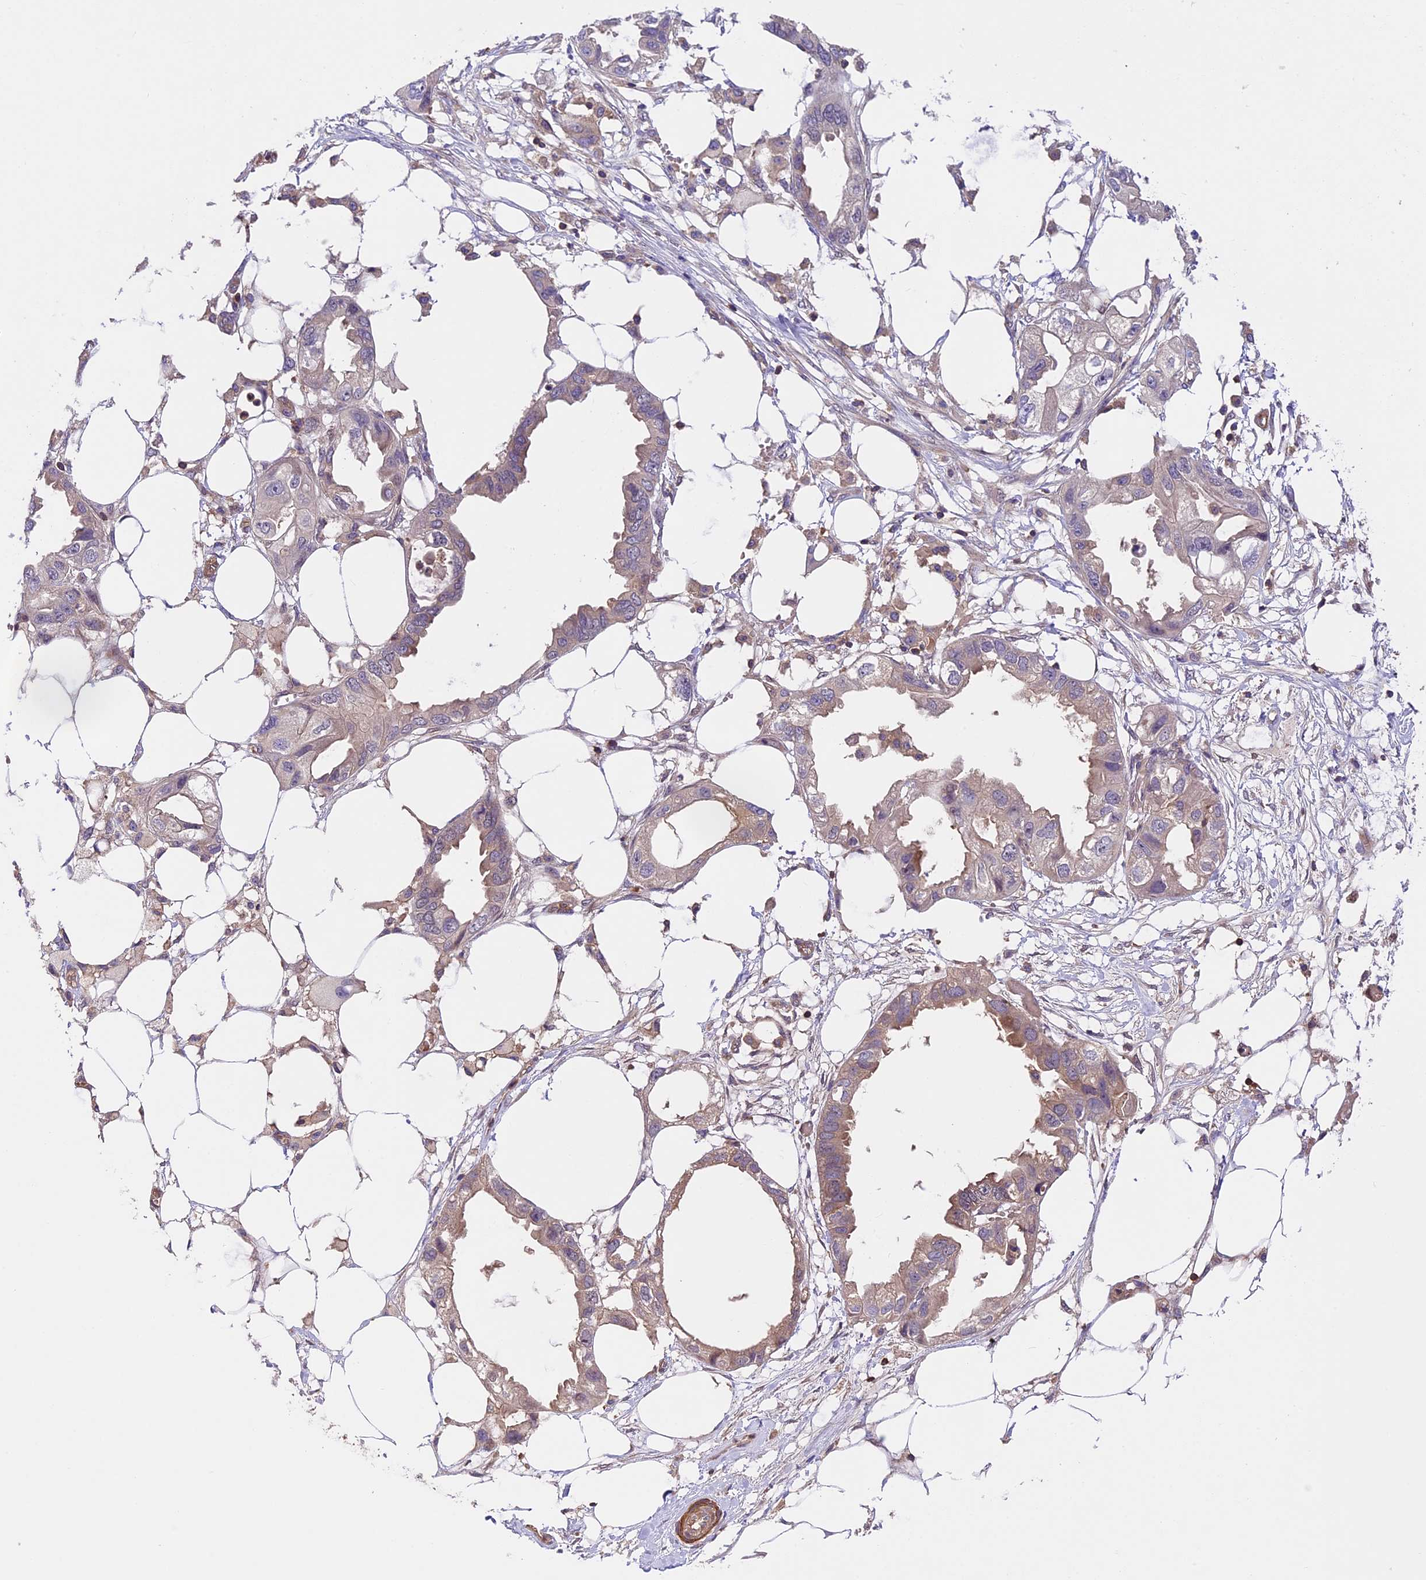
{"staining": {"intensity": "weak", "quantity": "25%-75%", "location": "cytoplasmic/membranous"}, "tissue": "endometrial cancer", "cell_type": "Tumor cells", "image_type": "cancer", "snomed": [{"axis": "morphology", "description": "Adenocarcinoma, NOS"}, {"axis": "morphology", "description": "Adenocarcinoma, metastatic, NOS"}, {"axis": "topography", "description": "Adipose tissue"}, {"axis": "topography", "description": "Endometrium"}], "caption": "This photomicrograph reveals immunohistochemistry (IHC) staining of human endometrial cancer (metastatic adenocarcinoma), with low weak cytoplasmic/membranous positivity in approximately 25%-75% of tumor cells.", "gene": "TBC1D1", "patient": {"sex": "female", "age": 67}}